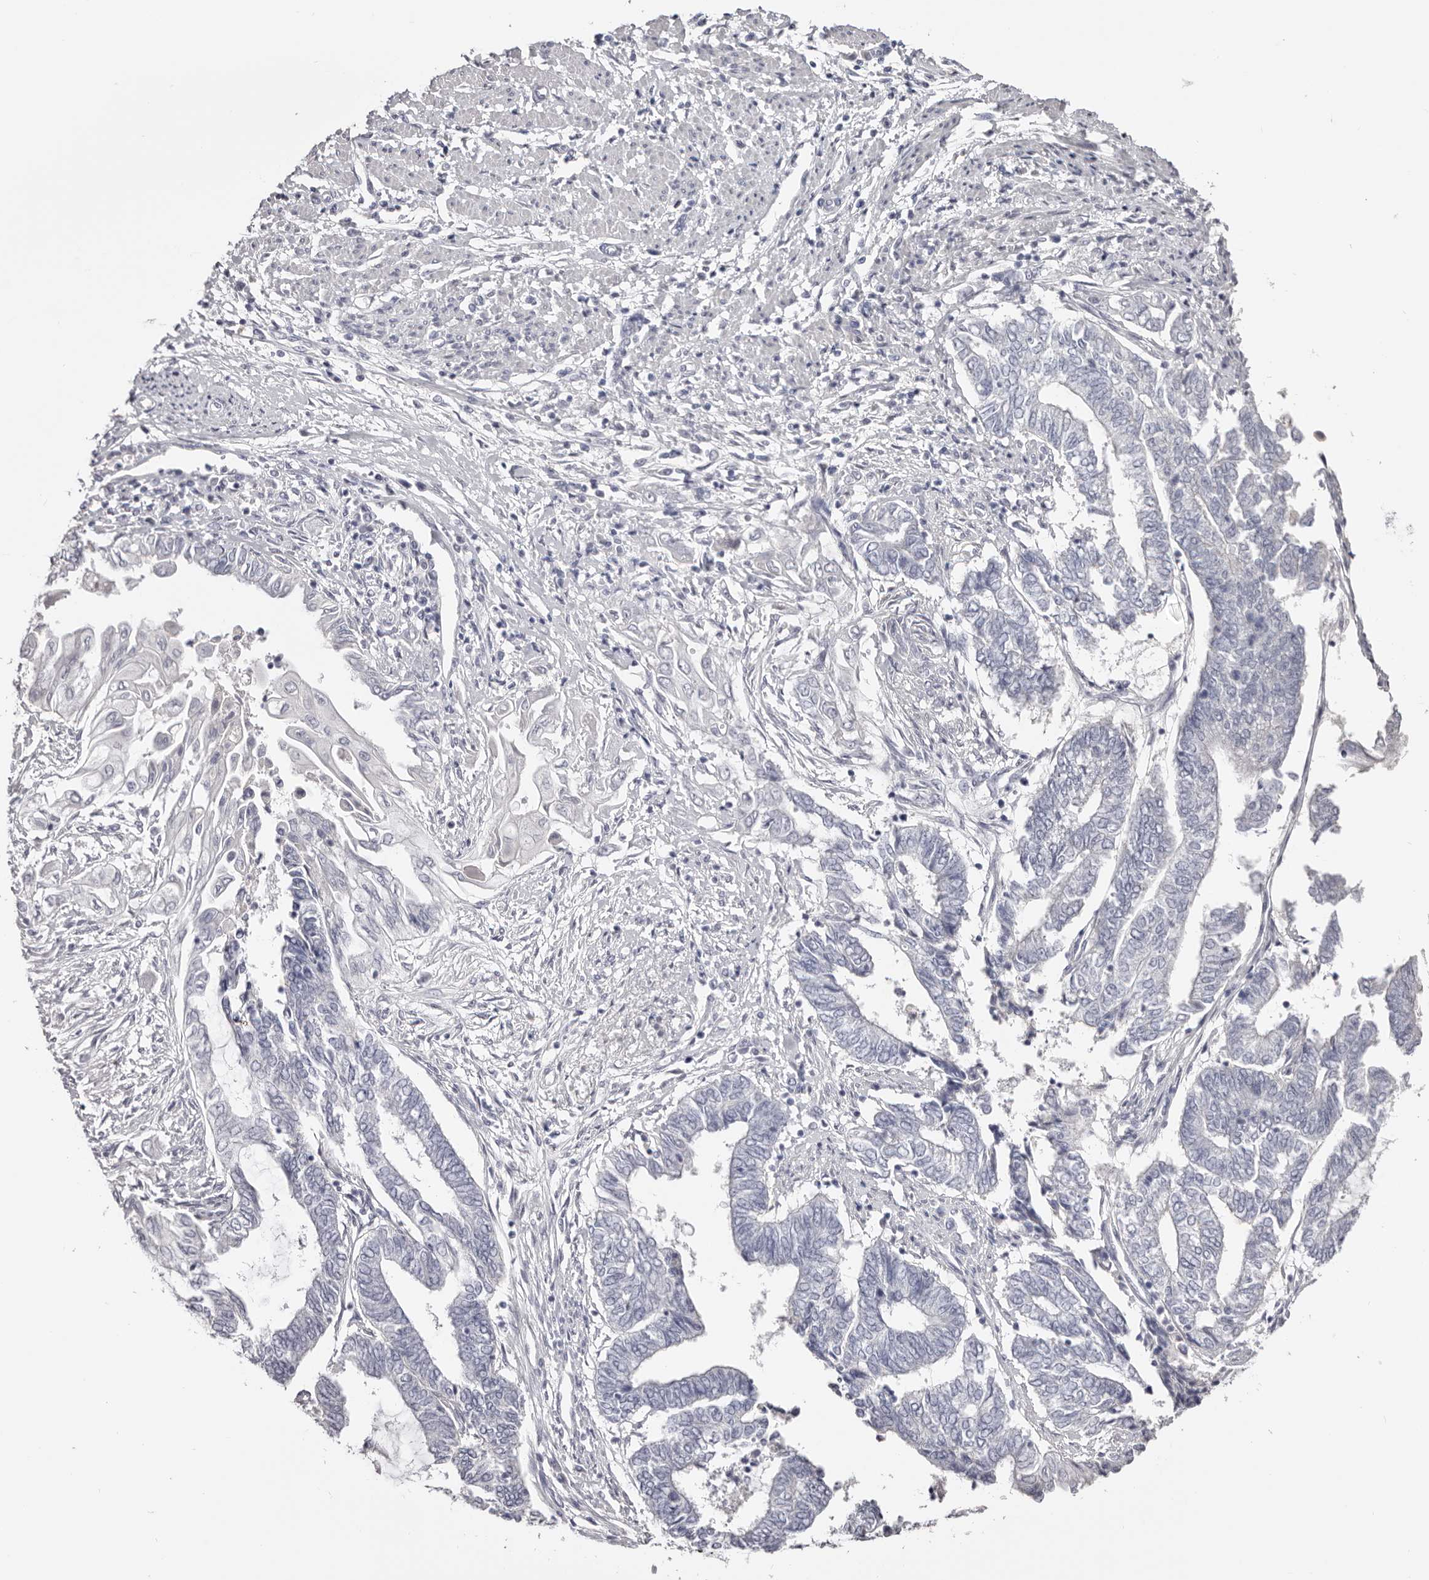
{"staining": {"intensity": "negative", "quantity": "none", "location": "none"}, "tissue": "endometrial cancer", "cell_type": "Tumor cells", "image_type": "cancer", "snomed": [{"axis": "morphology", "description": "Adenocarcinoma, NOS"}, {"axis": "topography", "description": "Uterus"}, {"axis": "topography", "description": "Endometrium"}], "caption": "The histopathology image reveals no staining of tumor cells in endometrial adenocarcinoma. (Brightfield microscopy of DAB (3,3'-diaminobenzidine) IHC at high magnification).", "gene": "AKNAD1", "patient": {"sex": "female", "age": 70}}